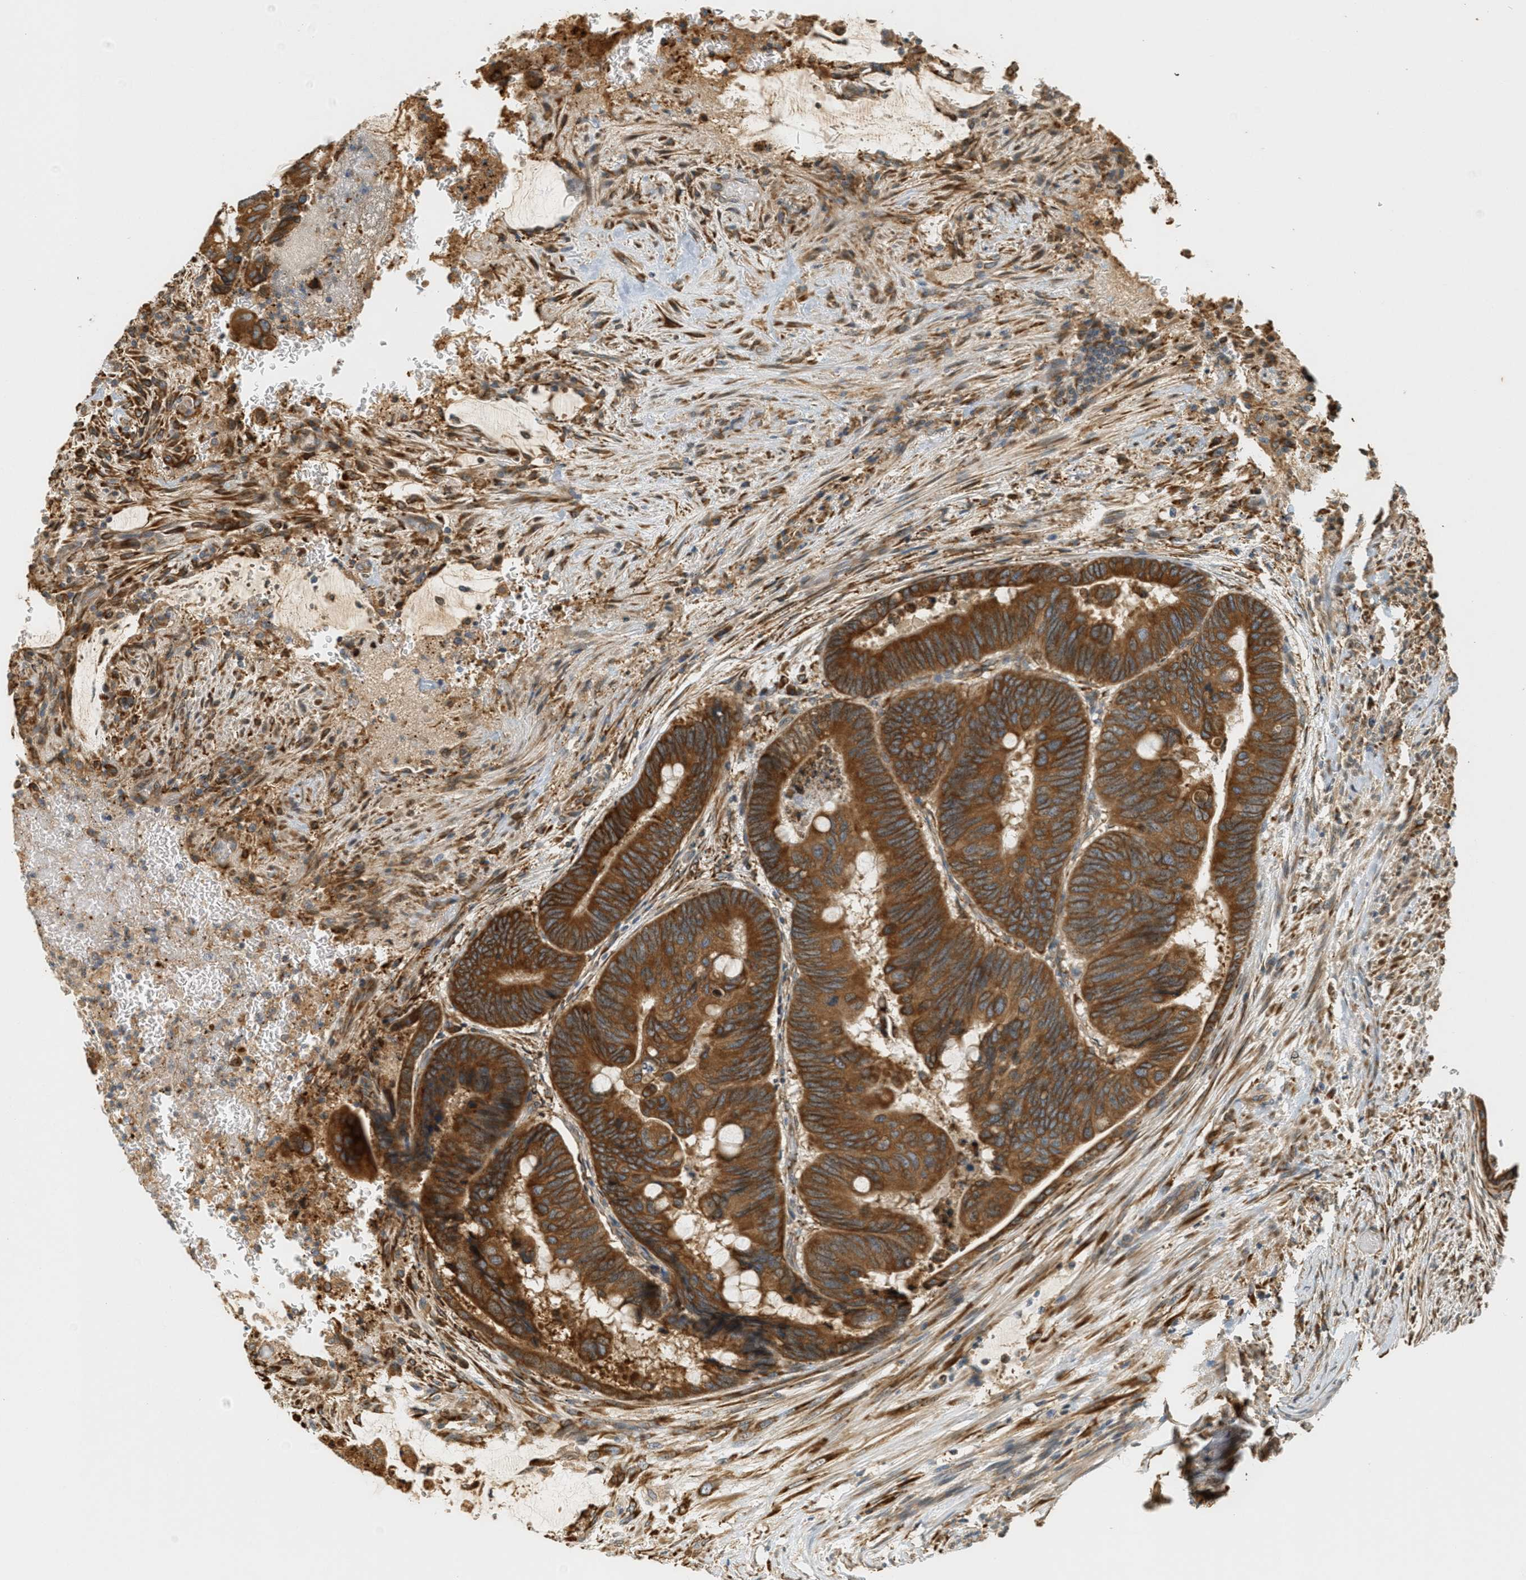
{"staining": {"intensity": "strong", "quantity": ">75%", "location": "cytoplasmic/membranous"}, "tissue": "colorectal cancer", "cell_type": "Tumor cells", "image_type": "cancer", "snomed": [{"axis": "morphology", "description": "Normal tissue, NOS"}, {"axis": "morphology", "description": "Adenocarcinoma, NOS"}, {"axis": "topography", "description": "Rectum"}], "caption": "Protein staining of colorectal cancer (adenocarcinoma) tissue shows strong cytoplasmic/membranous staining in about >75% of tumor cells.", "gene": "PDK1", "patient": {"sex": "male", "age": 92}}